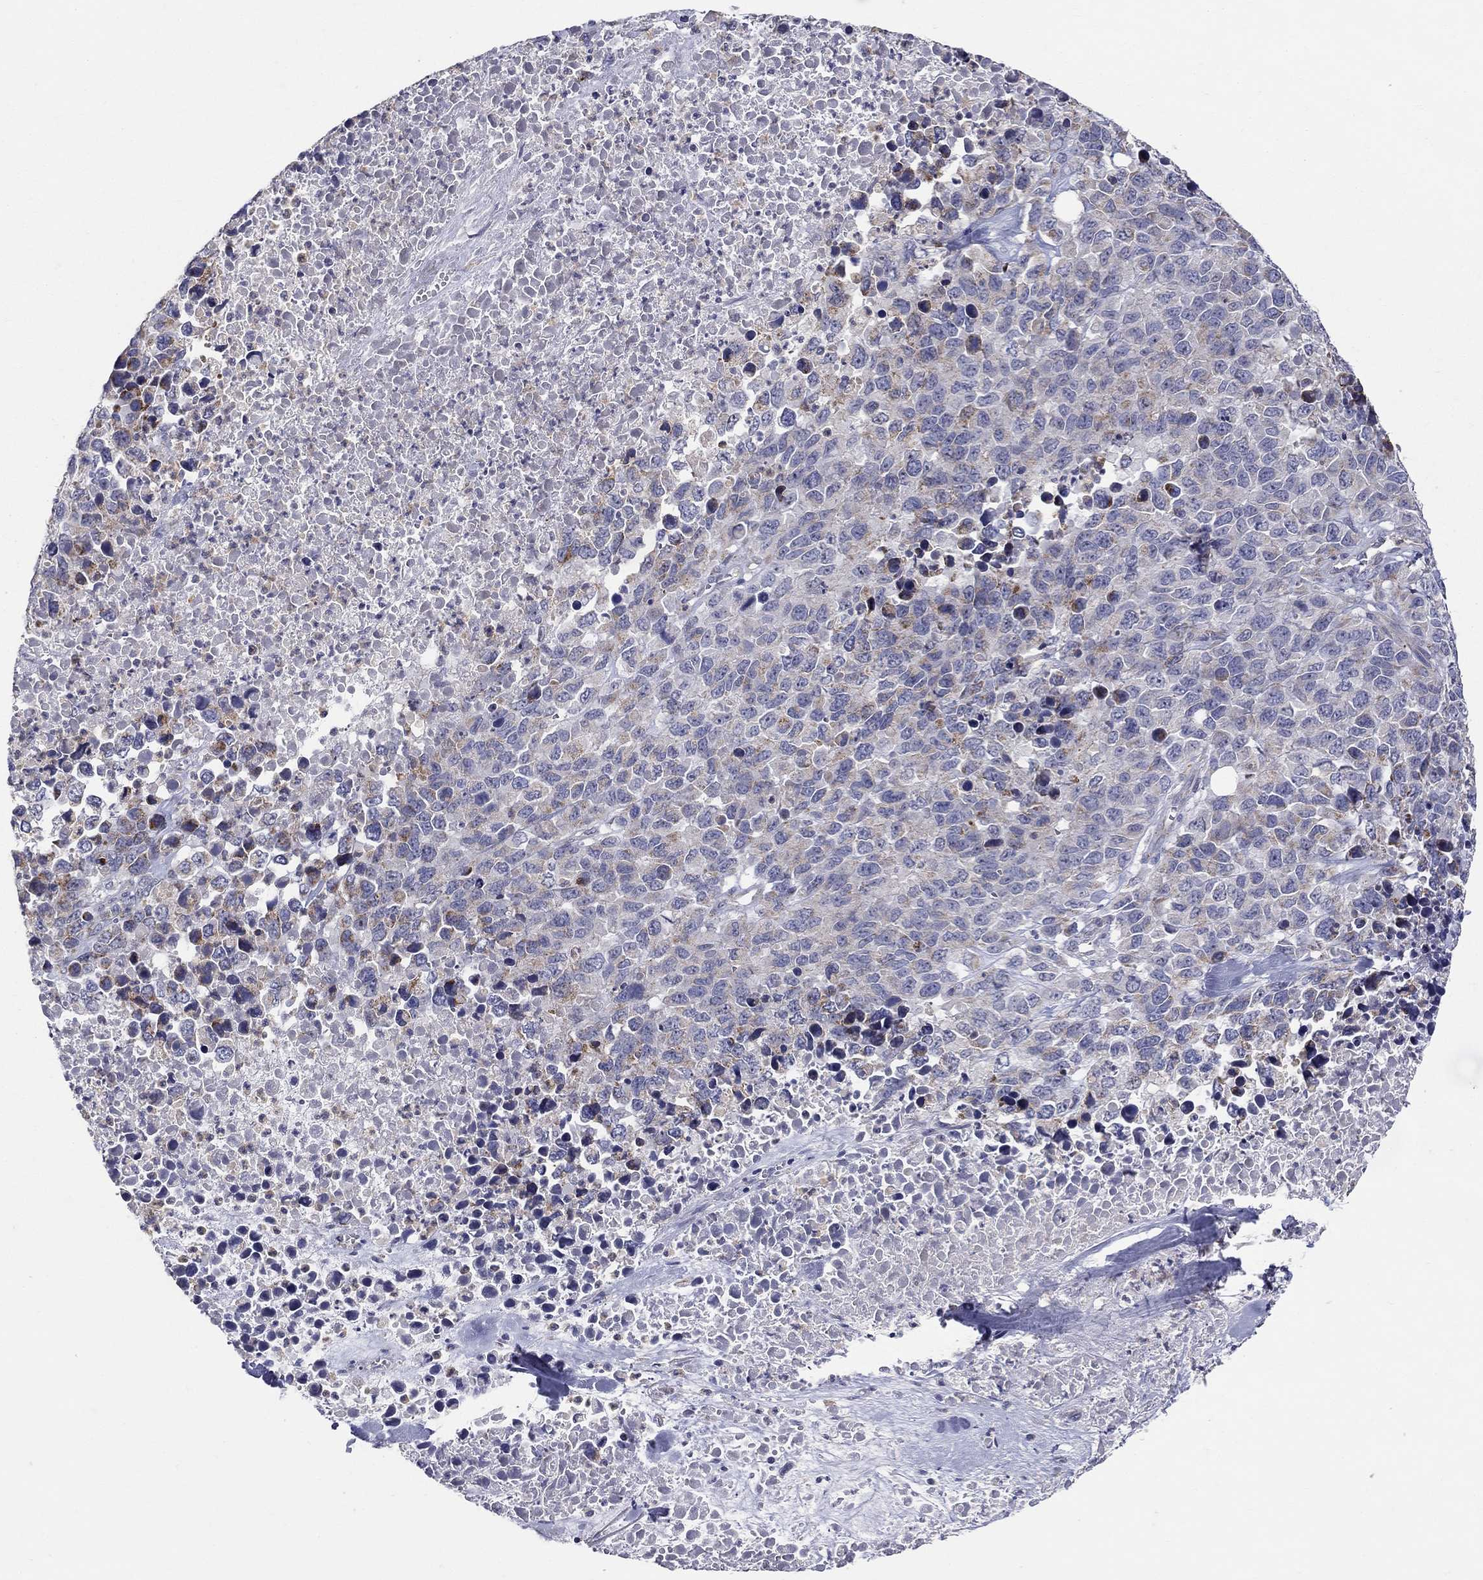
{"staining": {"intensity": "weak", "quantity": "25%-75%", "location": "cytoplasmic/membranous"}, "tissue": "melanoma", "cell_type": "Tumor cells", "image_type": "cancer", "snomed": [{"axis": "morphology", "description": "Malignant melanoma, Metastatic site"}, {"axis": "topography", "description": "Skin"}], "caption": "High-power microscopy captured an immunohistochemistry (IHC) photomicrograph of melanoma, revealing weak cytoplasmic/membranous staining in approximately 25%-75% of tumor cells. (Brightfield microscopy of DAB IHC at high magnification).", "gene": "HMX2", "patient": {"sex": "male", "age": 84}}